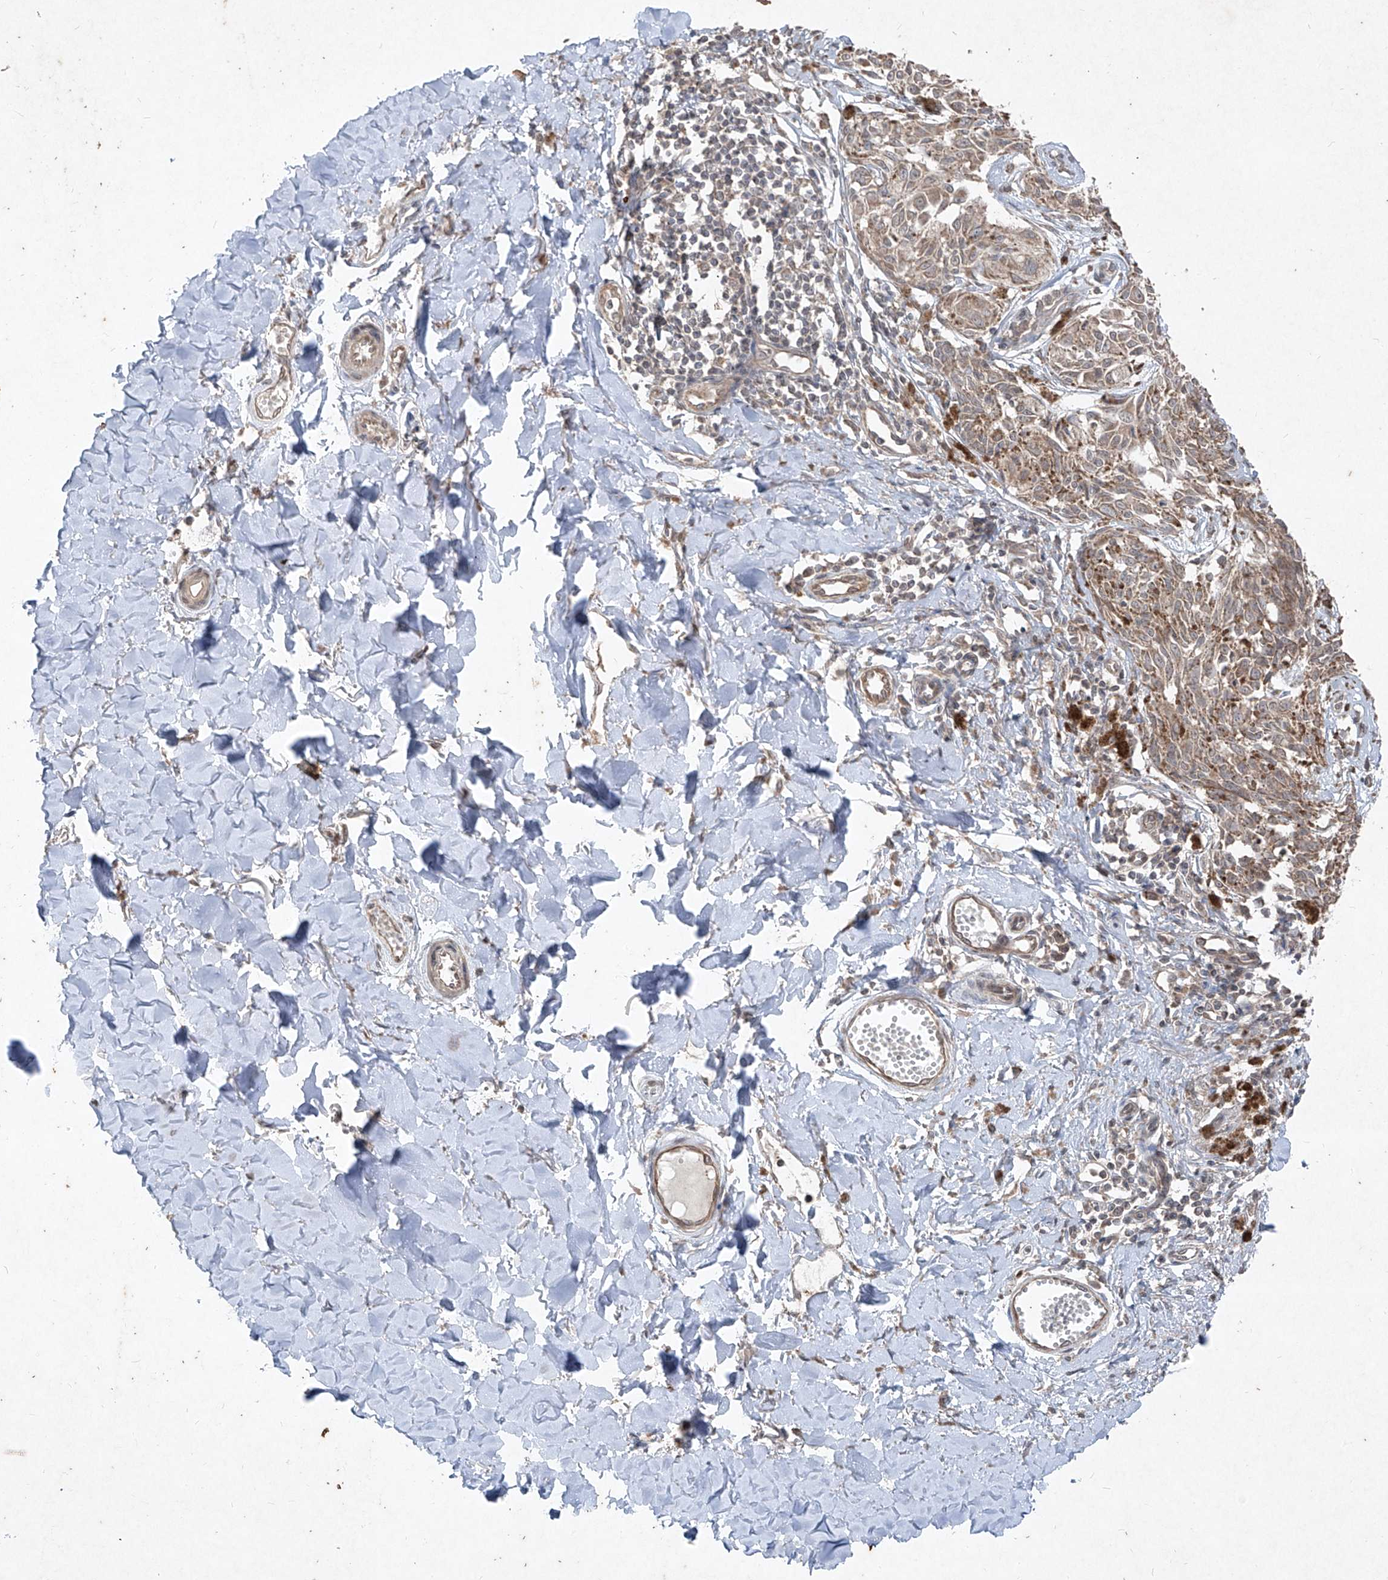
{"staining": {"intensity": "weak", "quantity": ">75%", "location": "cytoplasmic/membranous"}, "tissue": "melanoma", "cell_type": "Tumor cells", "image_type": "cancer", "snomed": [{"axis": "morphology", "description": "Malignant melanoma, NOS"}, {"axis": "topography", "description": "Skin"}], "caption": "Melanoma tissue exhibits weak cytoplasmic/membranous staining in about >75% of tumor cells, visualized by immunohistochemistry.", "gene": "ABCD3", "patient": {"sex": "male", "age": 53}}